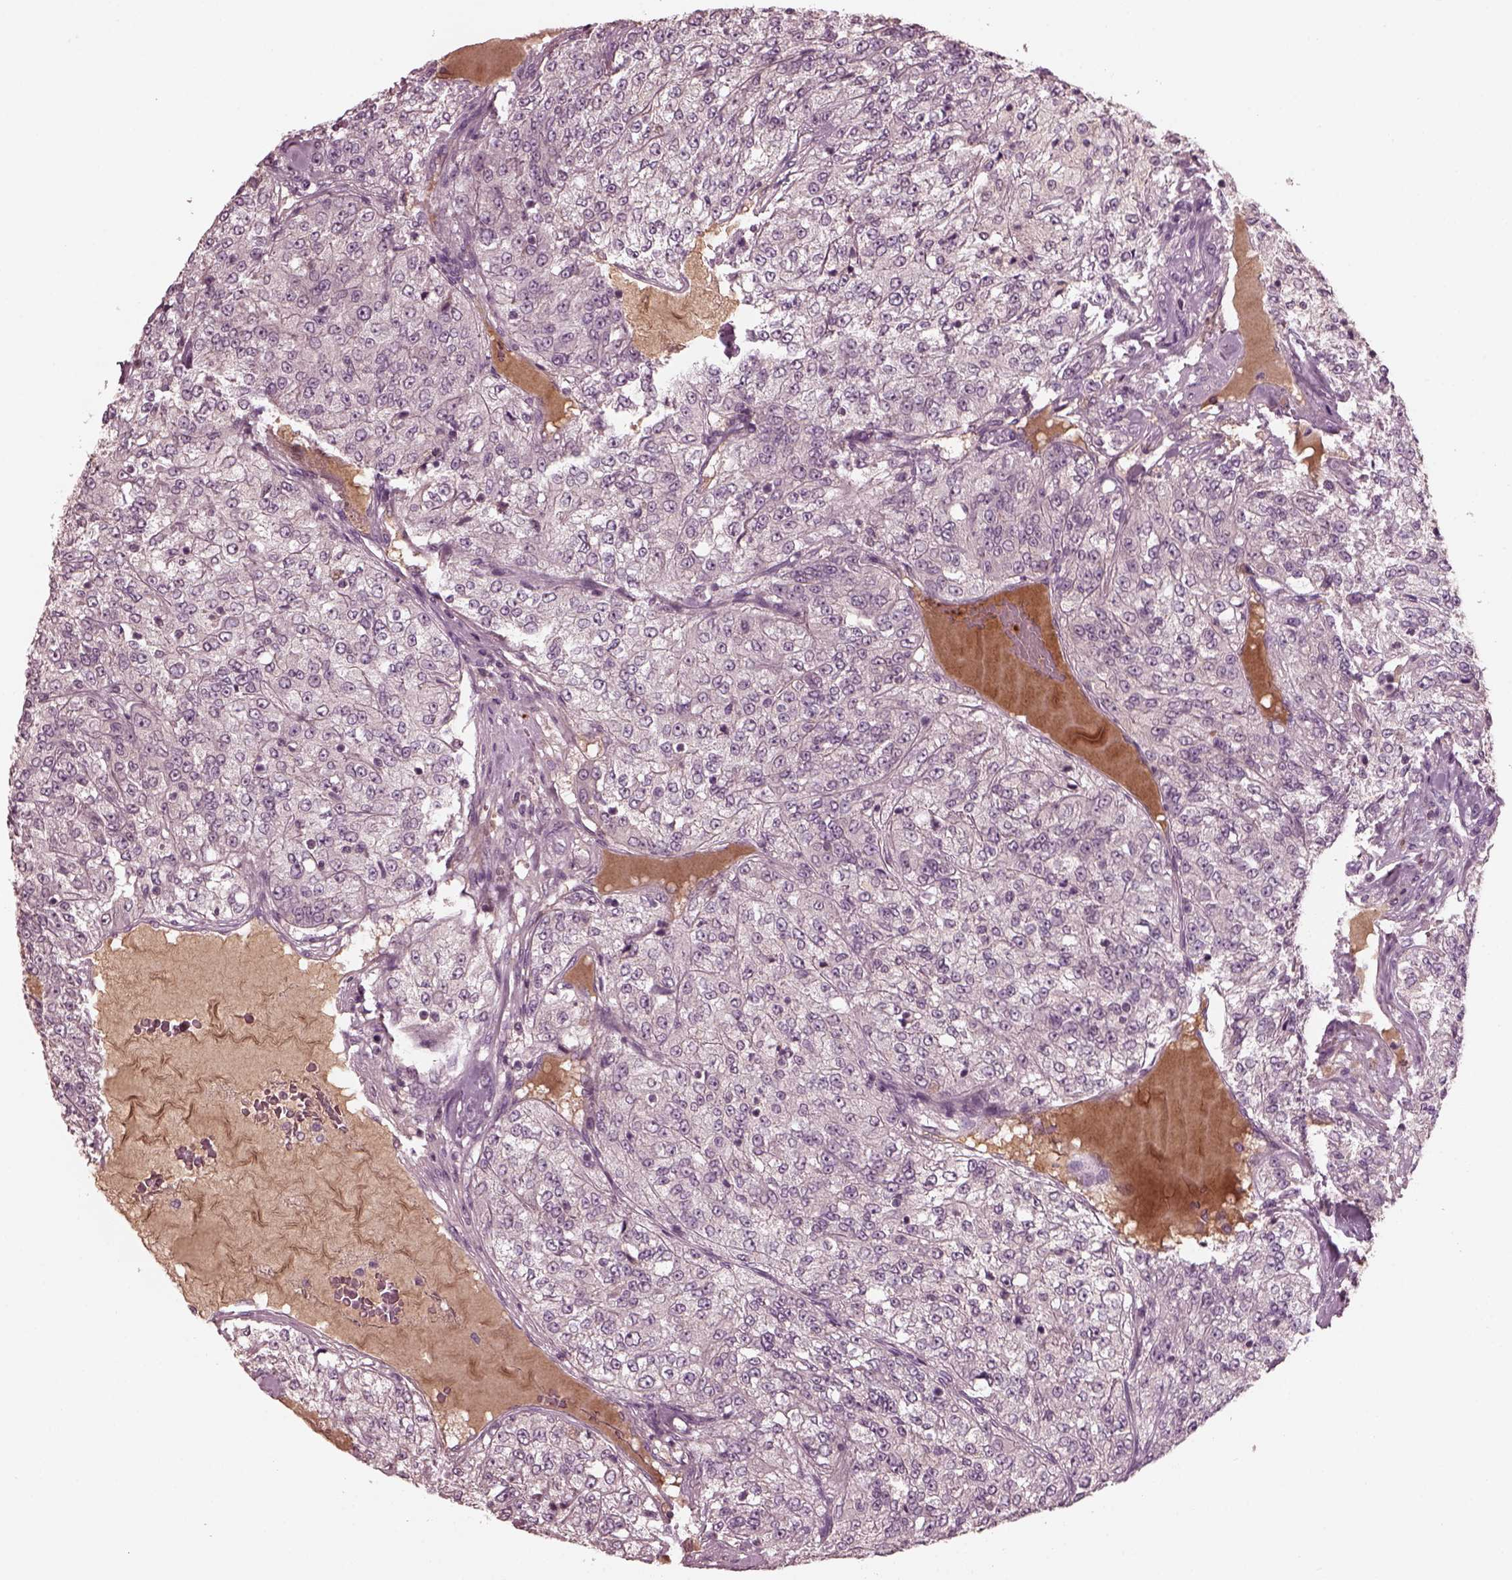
{"staining": {"intensity": "negative", "quantity": "none", "location": "none"}, "tissue": "renal cancer", "cell_type": "Tumor cells", "image_type": "cancer", "snomed": [{"axis": "morphology", "description": "Adenocarcinoma, NOS"}, {"axis": "topography", "description": "Kidney"}], "caption": "Tumor cells show no significant protein positivity in renal adenocarcinoma. Nuclei are stained in blue.", "gene": "PORCN", "patient": {"sex": "female", "age": 63}}